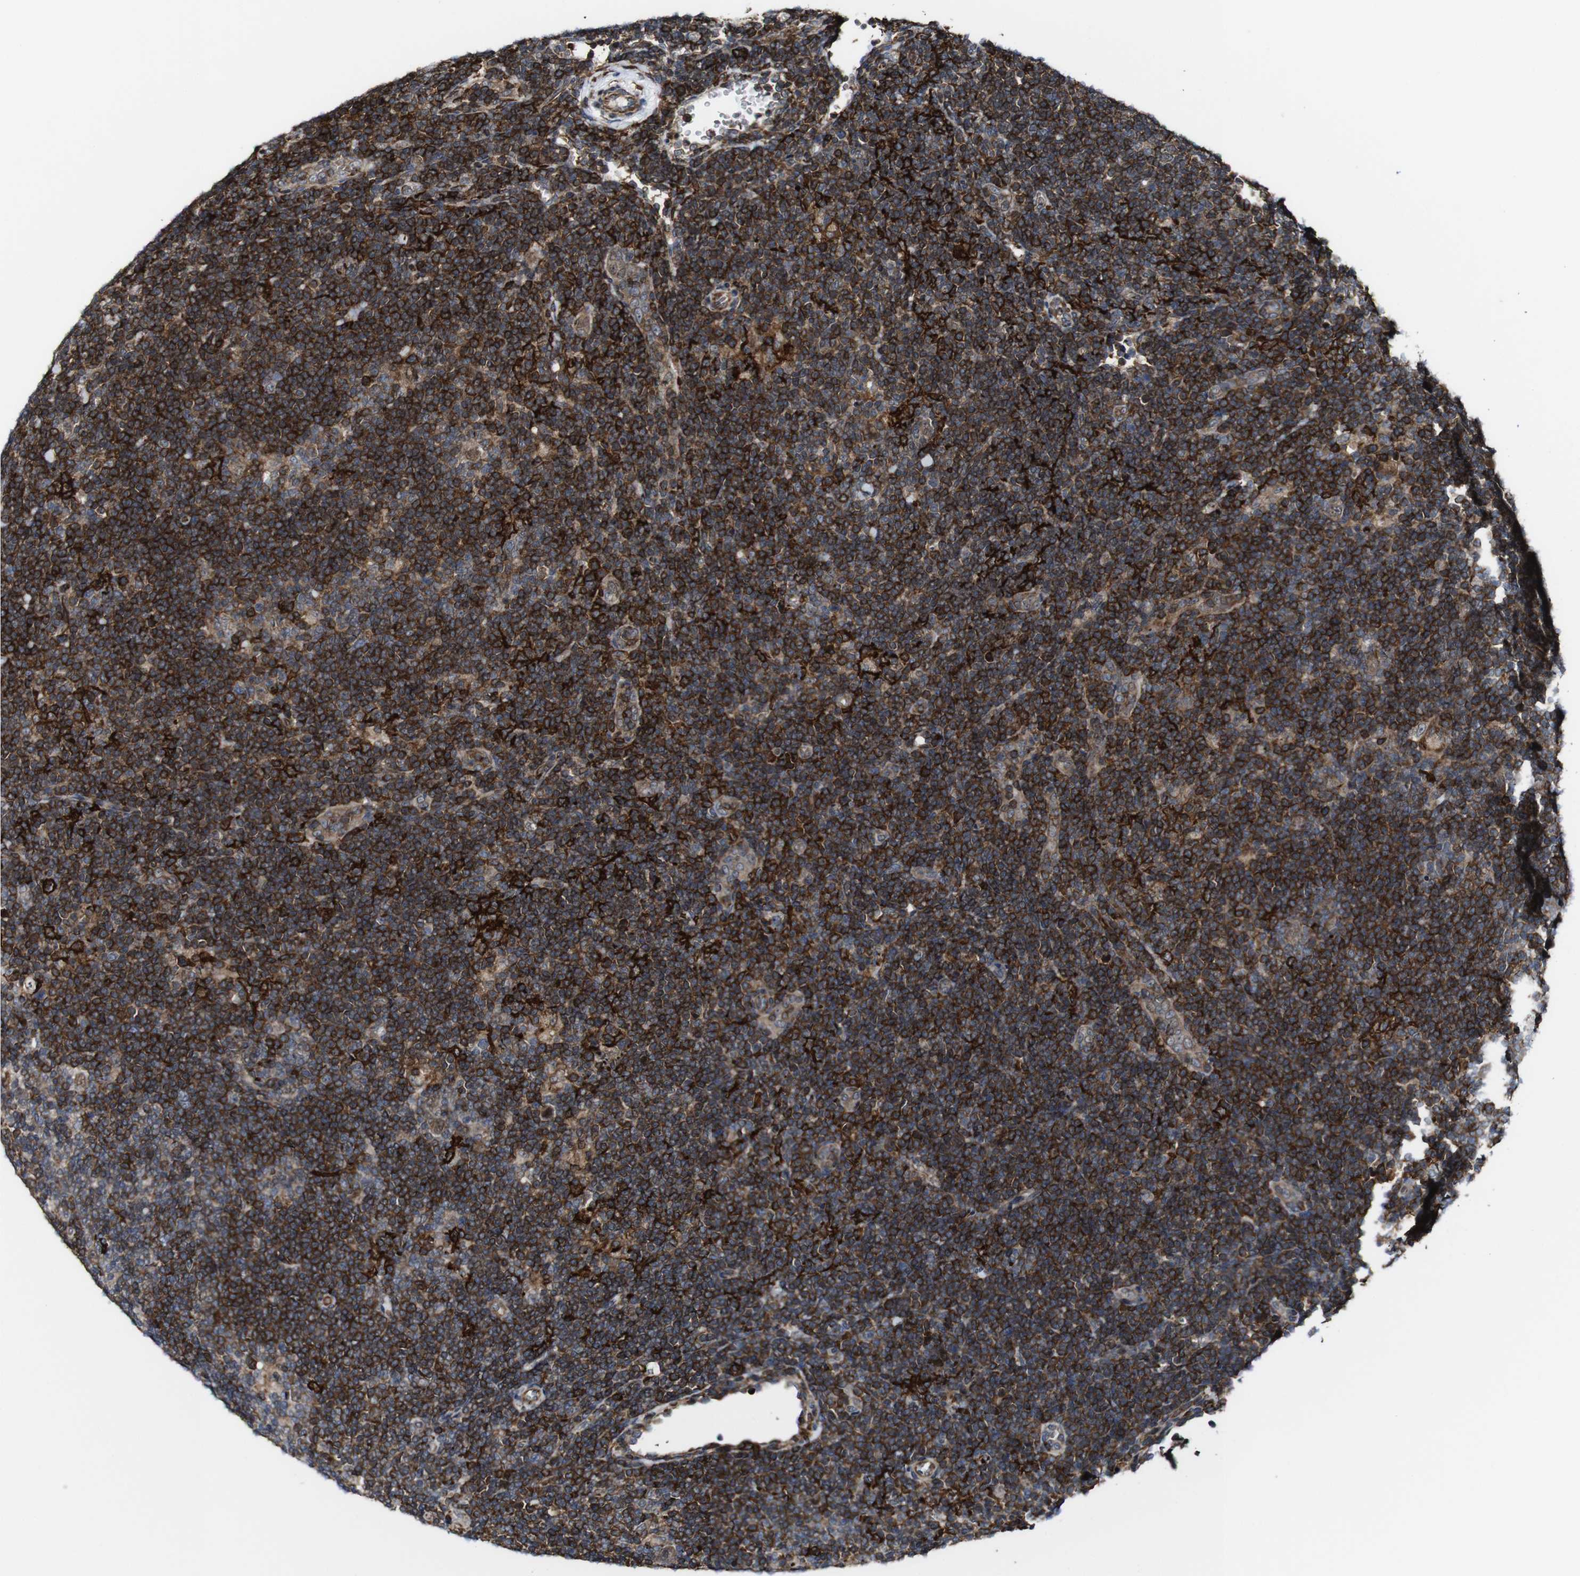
{"staining": {"intensity": "weak", "quantity": ">75%", "location": "cytoplasmic/membranous"}, "tissue": "lymphoma", "cell_type": "Tumor cells", "image_type": "cancer", "snomed": [{"axis": "morphology", "description": "Hodgkin's disease, NOS"}, {"axis": "topography", "description": "Lymph node"}], "caption": "Lymphoma stained with DAB (3,3'-diaminobenzidine) IHC exhibits low levels of weak cytoplasmic/membranous staining in about >75% of tumor cells.", "gene": "JAK2", "patient": {"sex": "female", "age": 57}}